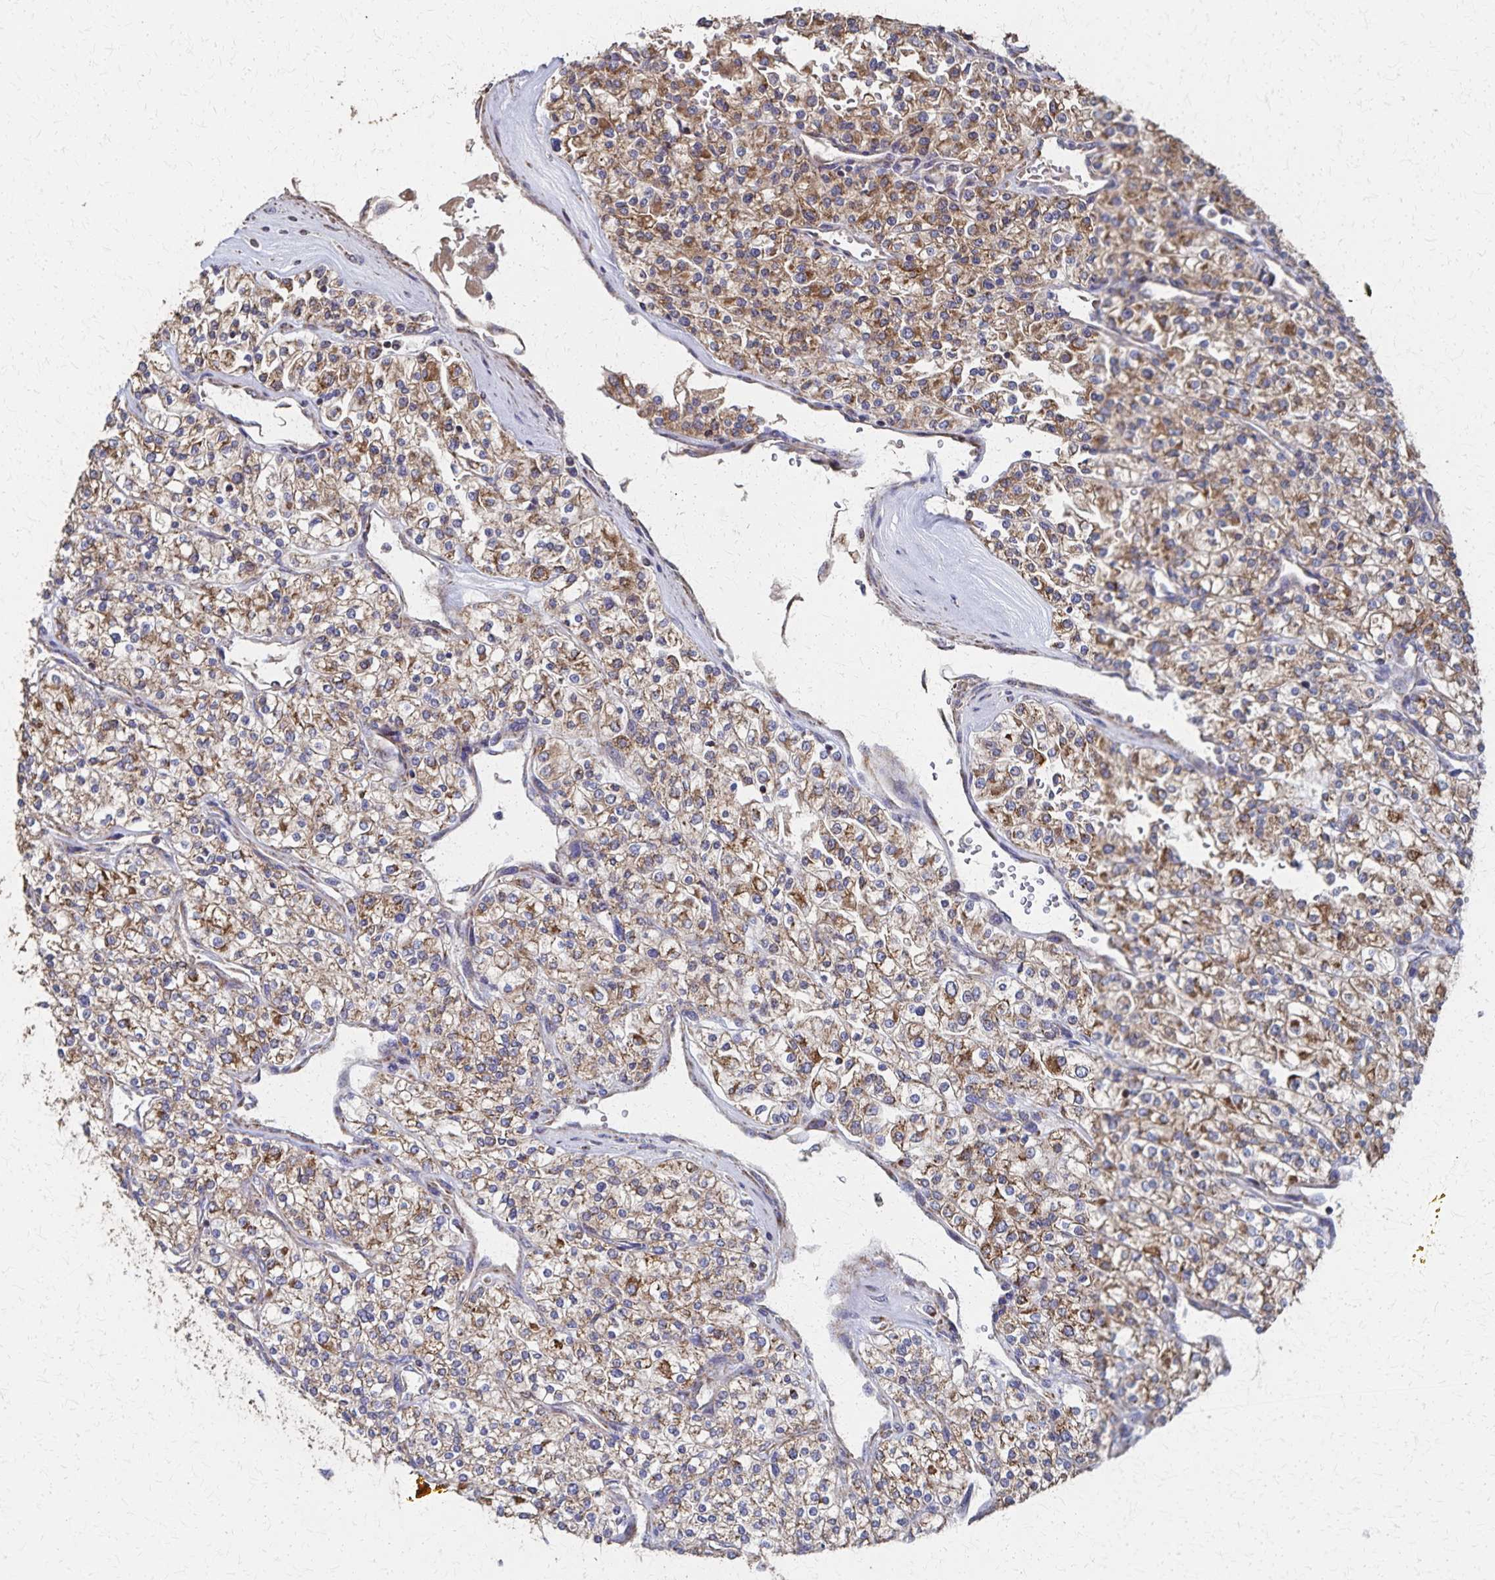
{"staining": {"intensity": "moderate", "quantity": "25%-75%", "location": "cytoplasmic/membranous"}, "tissue": "renal cancer", "cell_type": "Tumor cells", "image_type": "cancer", "snomed": [{"axis": "morphology", "description": "Adenocarcinoma, NOS"}, {"axis": "topography", "description": "Kidney"}], "caption": "A brown stain shows moderate cytoplasmic/membranous staining of a protein in renal cancer (adenocarcinoma) tumor cells.", "gene": "PGAP2", "patient": {"sex": "male", "age": 80}}